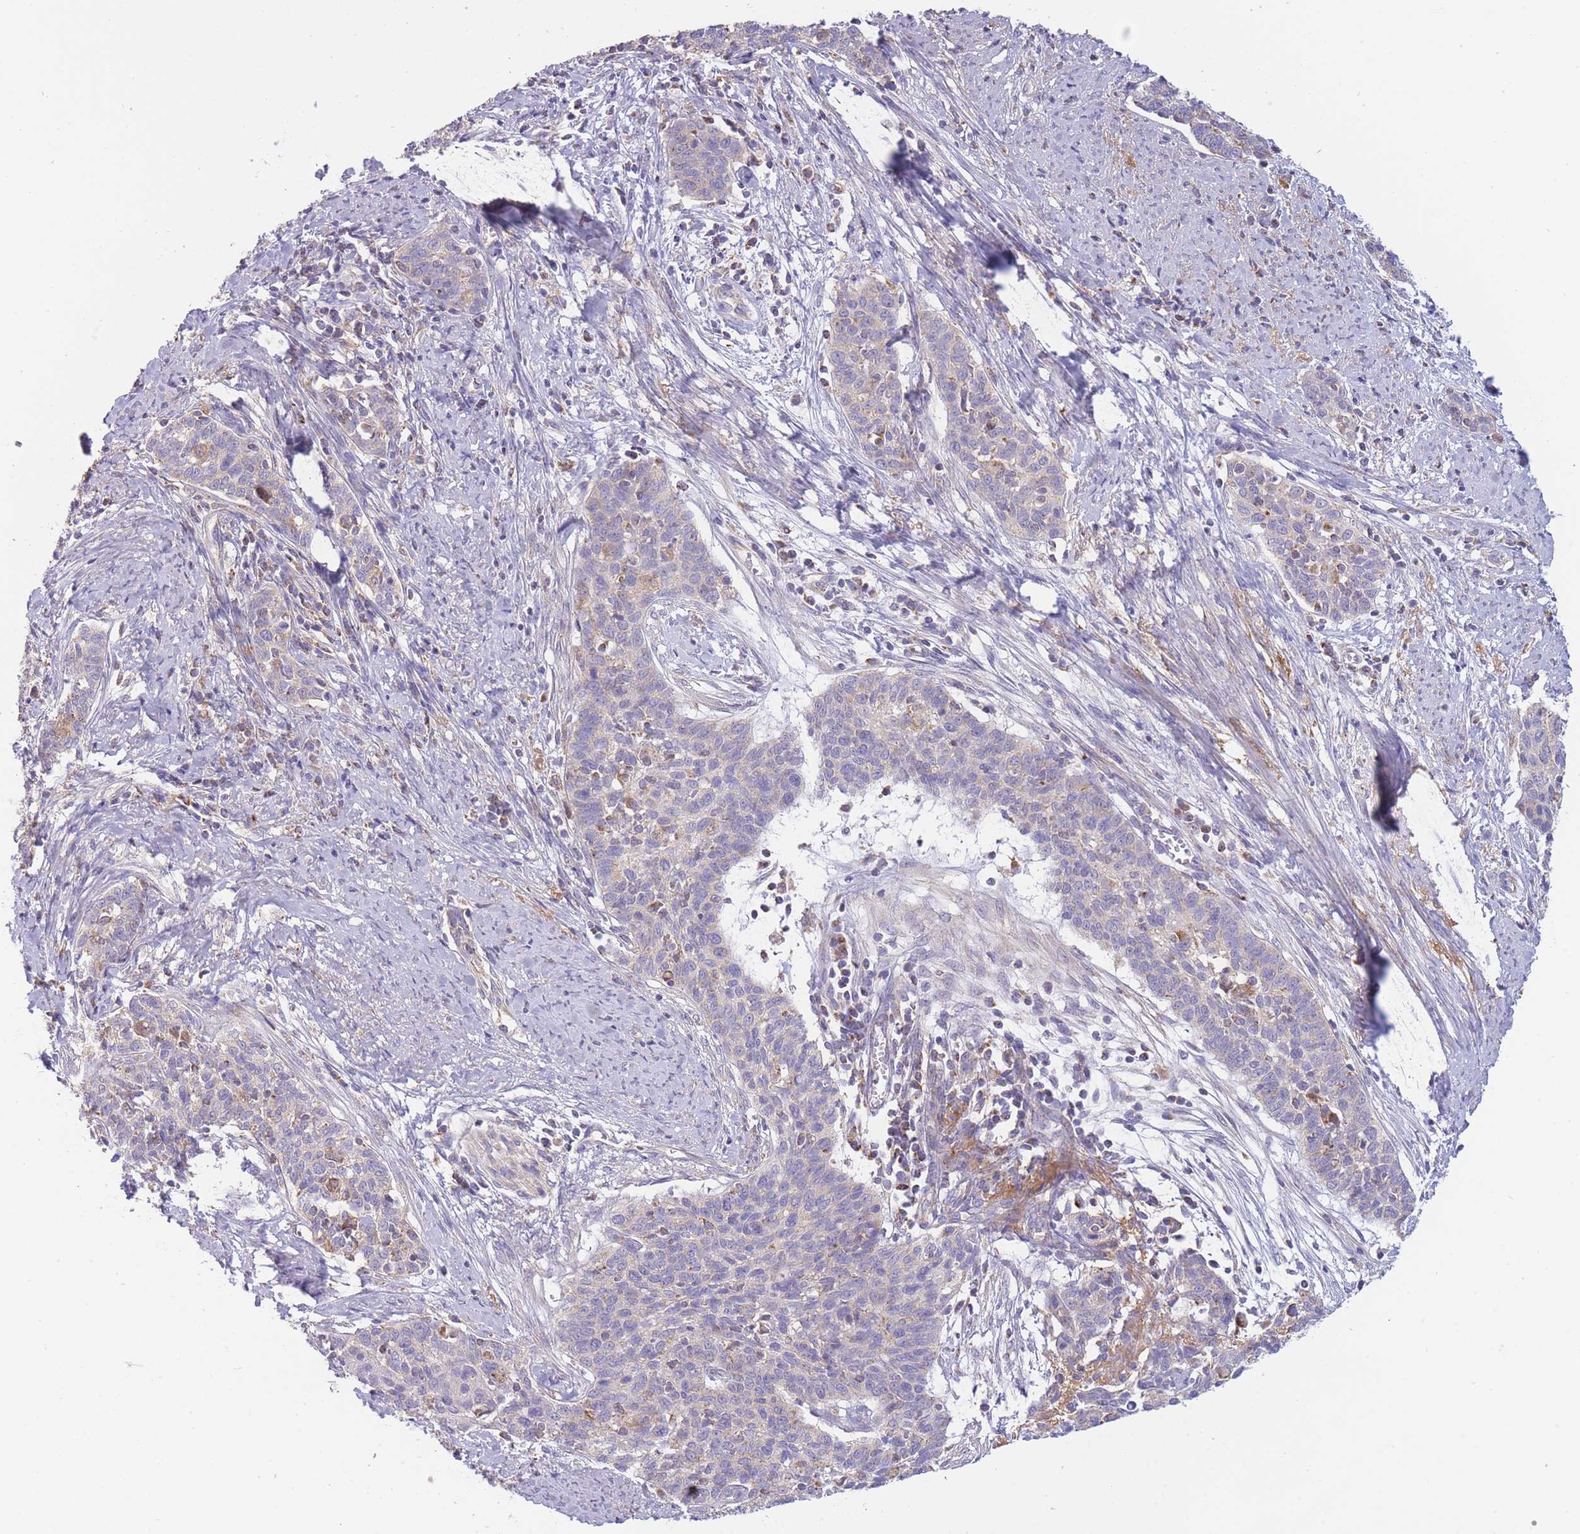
{"staining": {"intensity": "weak", "quantity": "<25%", "location": "cytoplasmic/membranous"}, "tissue": "cervical cancer", "cell_type": "Tumor cells", "image_type": "cancer", "snomed": [{"axis": "morphology", "description": "Squamous cell carcinoma, NOS"}, {"axis": "topography", "description": "Cervix"}], "caption": "Tumor cells are negative for protein expression in human cervical cancer (squamous cell carcinoma).", "gene": "SLC25A42", "patient": {"sex": "female", "age": 39}}